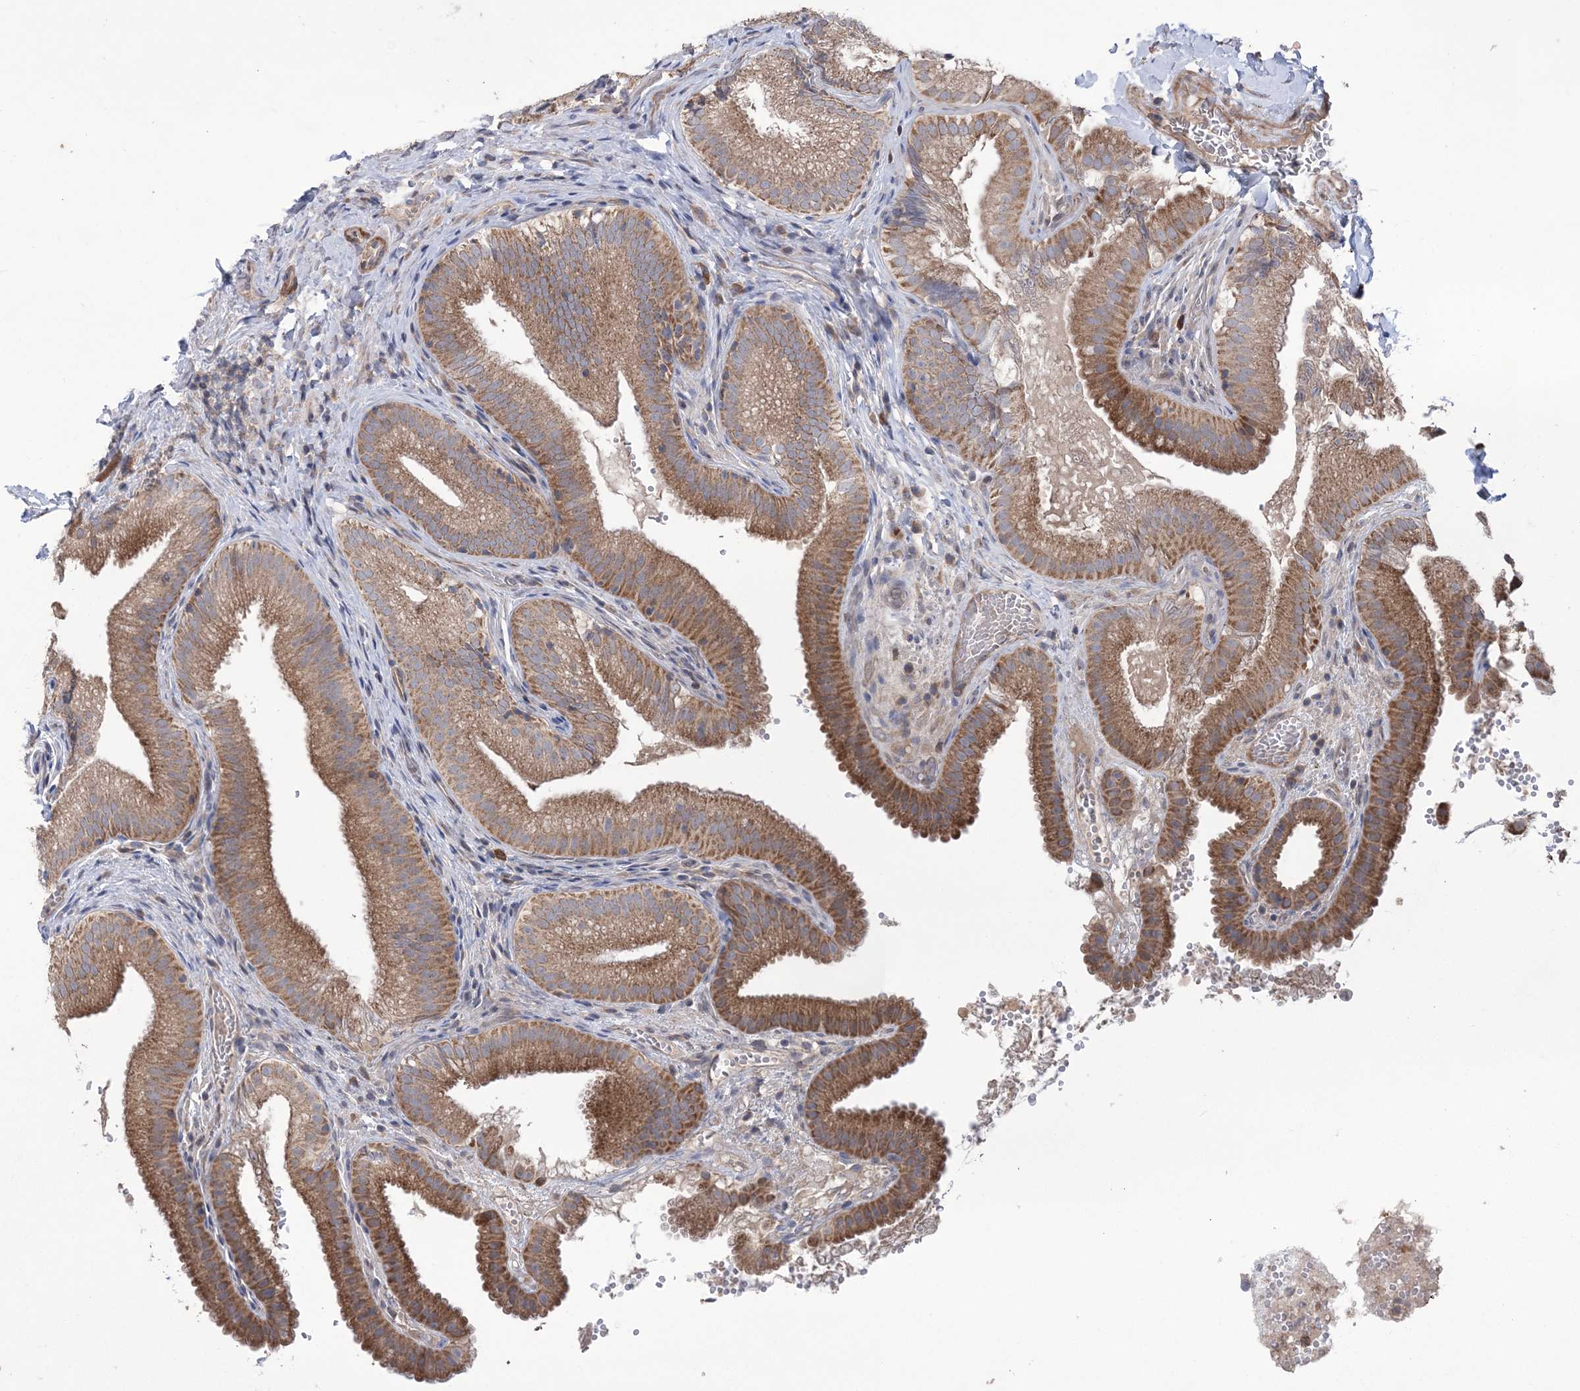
{"staining": {"intensity": "moderate", "quantity": ">75%", "location": "cytoplasmic/membranous"}, "tissue": "gallbladder", "cell_type": "Glandular cells", "image_type": "normal", "snomed": [{"axis": "morphology", "description": "Normal tissue, NOS"}, {"axis": "topography", "description": "Gallbladder"}], "caption": "Immunohistochemistry (IHC) staining of benign gallbladder, which exhibits medium levels of moderate cytoplasmic/membranous staining in approximately >75% of glandular cells indicating moderate cytoplasmic/membranous protein staining. The staining was performed using DAB (3,3'-diaminobenzidine) (brown) for protein detection and nuclei were counterstained in hematoxylin (blue).", "gene": "MTRF1L", "patient": {"sex": "female", "age": 30}}